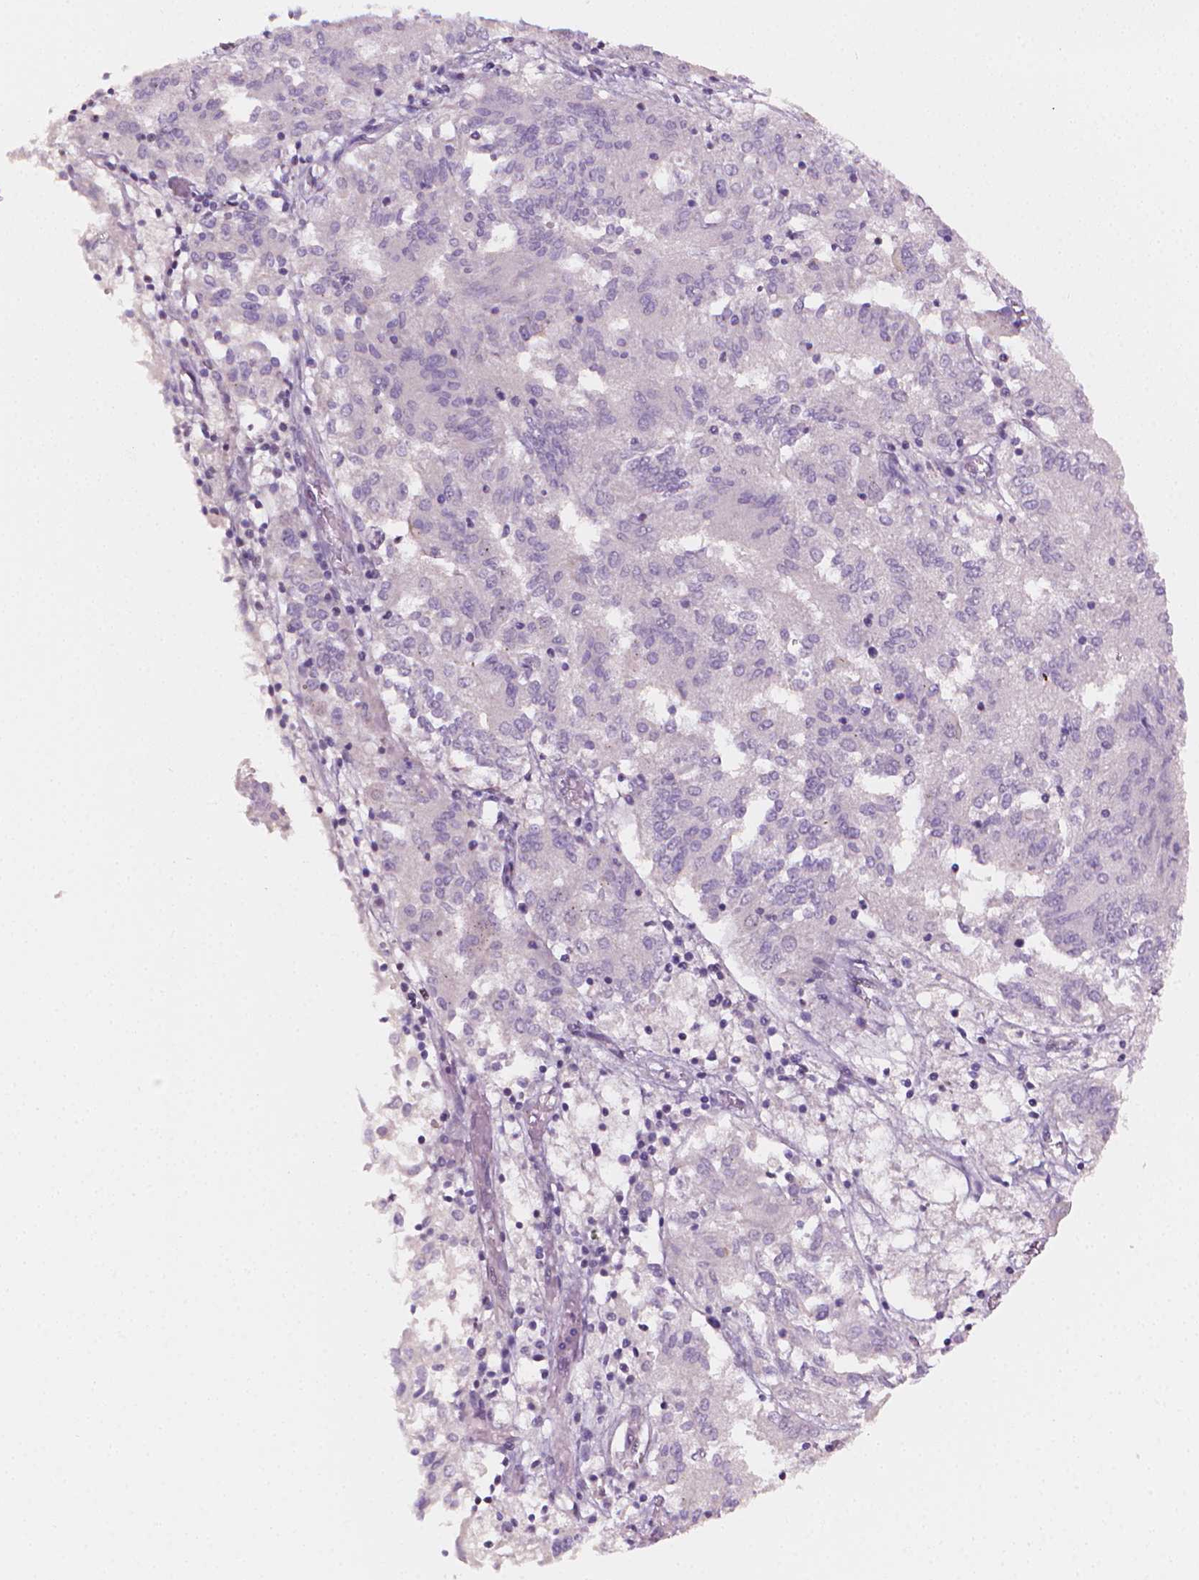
{"staining": {"intensity": "negative", "quantity": "none", "location": "none"}, "tissue": "endometrial cancer", "cell_type": "Tumor cells", "image_type": "cancer", "snomed": [{"axis": "morphology", "description": "Adenocarcinoma, NOS"}, {"axis": "topography", "description": "Endometrium"}], "caption": "DAB (3,3'-diaminobenzidine) immunohistochemical staining of endometrial cancer (adenocarcinoma) shows no significant staining in tumor cells.", "gene": "NCAN", "patient": {"sex": "female", "age": 54}}